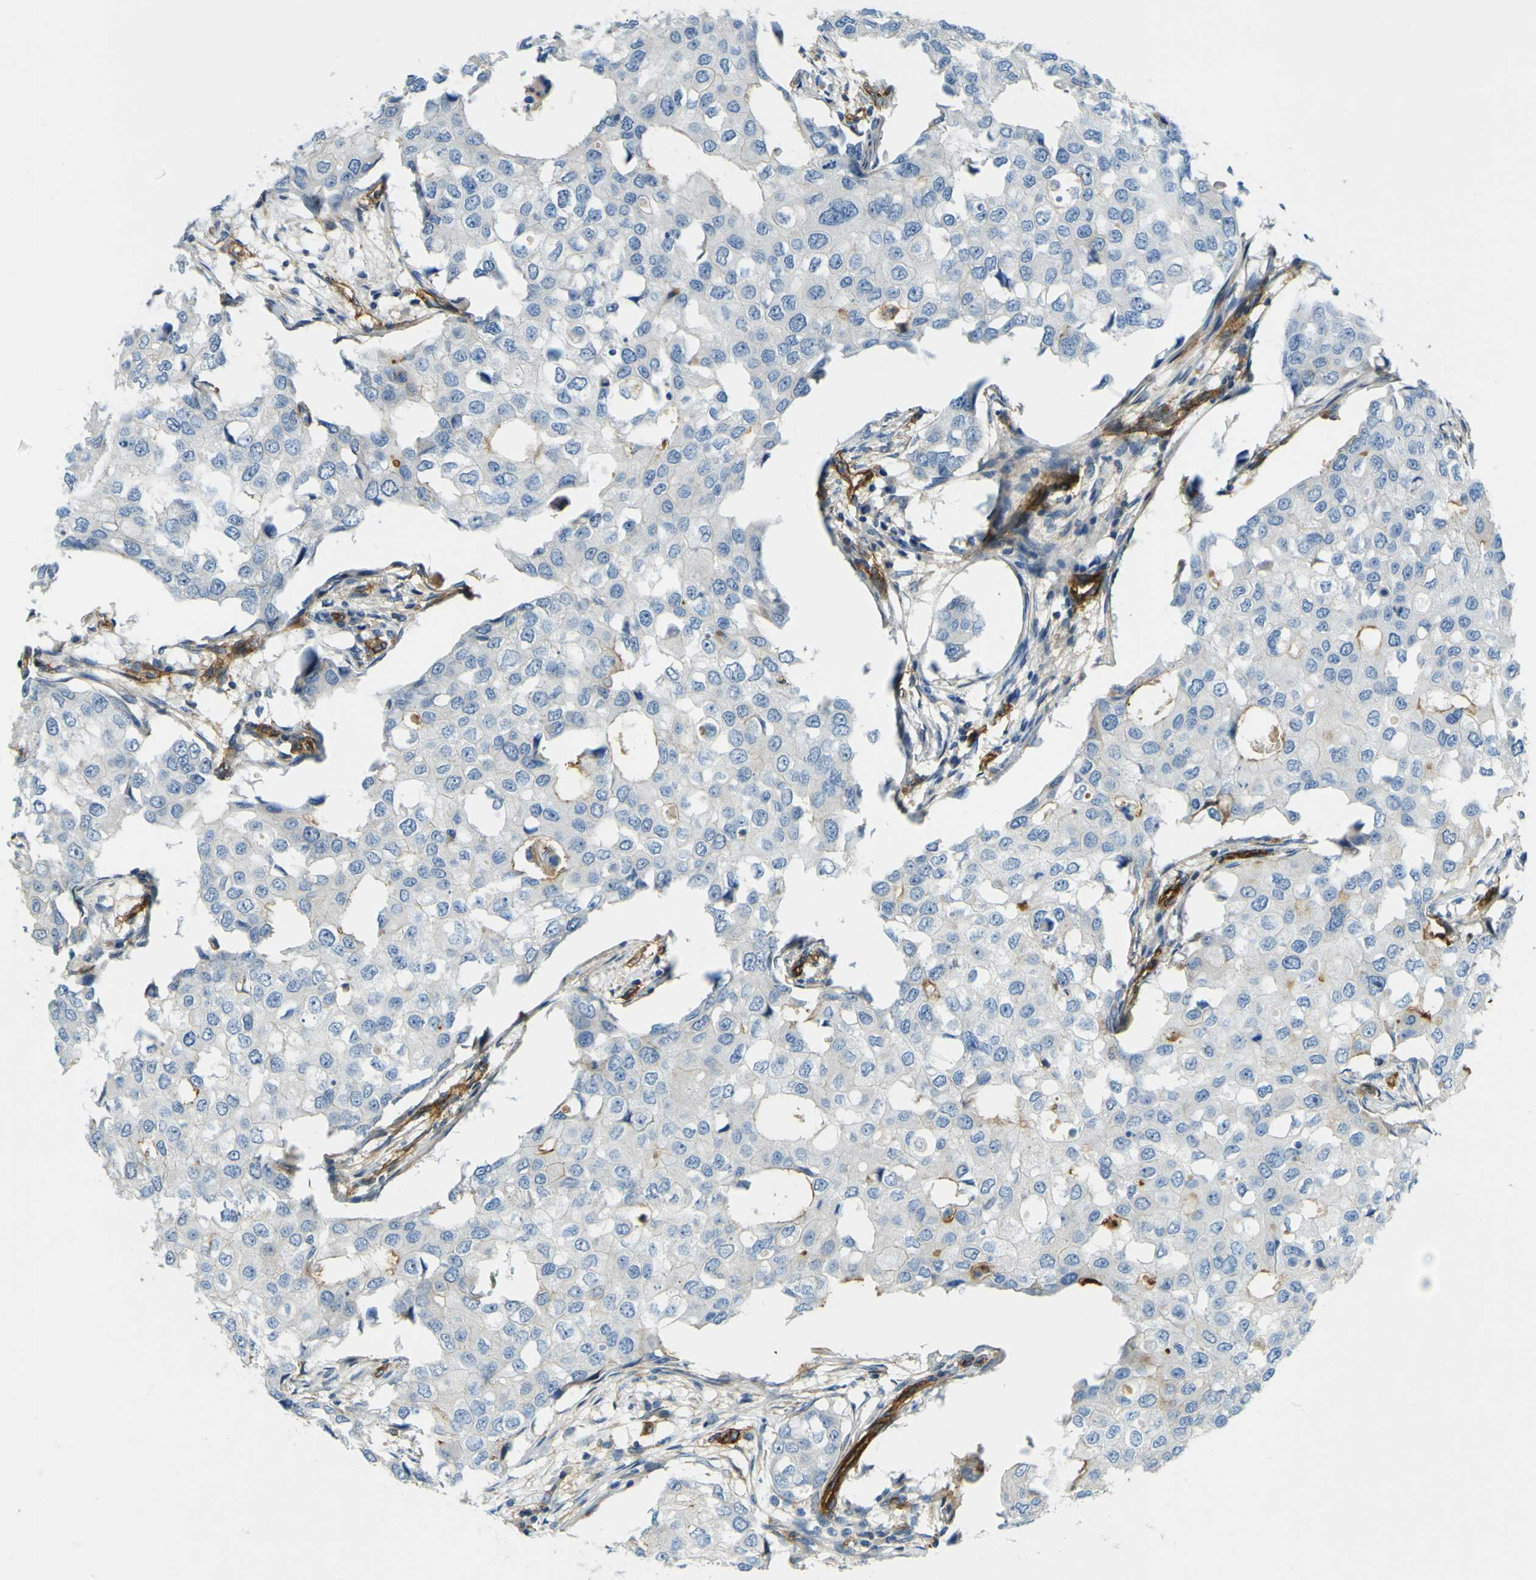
{"staining": {"intensity": "strong", "quantity": "25%-75%", "location": "cytoplasmic/membranous"}, "tissue": "breast cancer", "cell_type": "Tumor cells", "image_type": "cancer", "snomed": [{"axis": "morphology", "description": "Duct carcinoma"}, {"axis": "topography", "description": "Breast"}], "caption": "About 25%-75% of tumor cells in human breast cancer demonstrate strong cytoplasmic/membranous protein positivity as visualized by brown immunohistochemical staining.", "gene": "PLXDC1", "patient": {"sex": "female", "age": 27}}